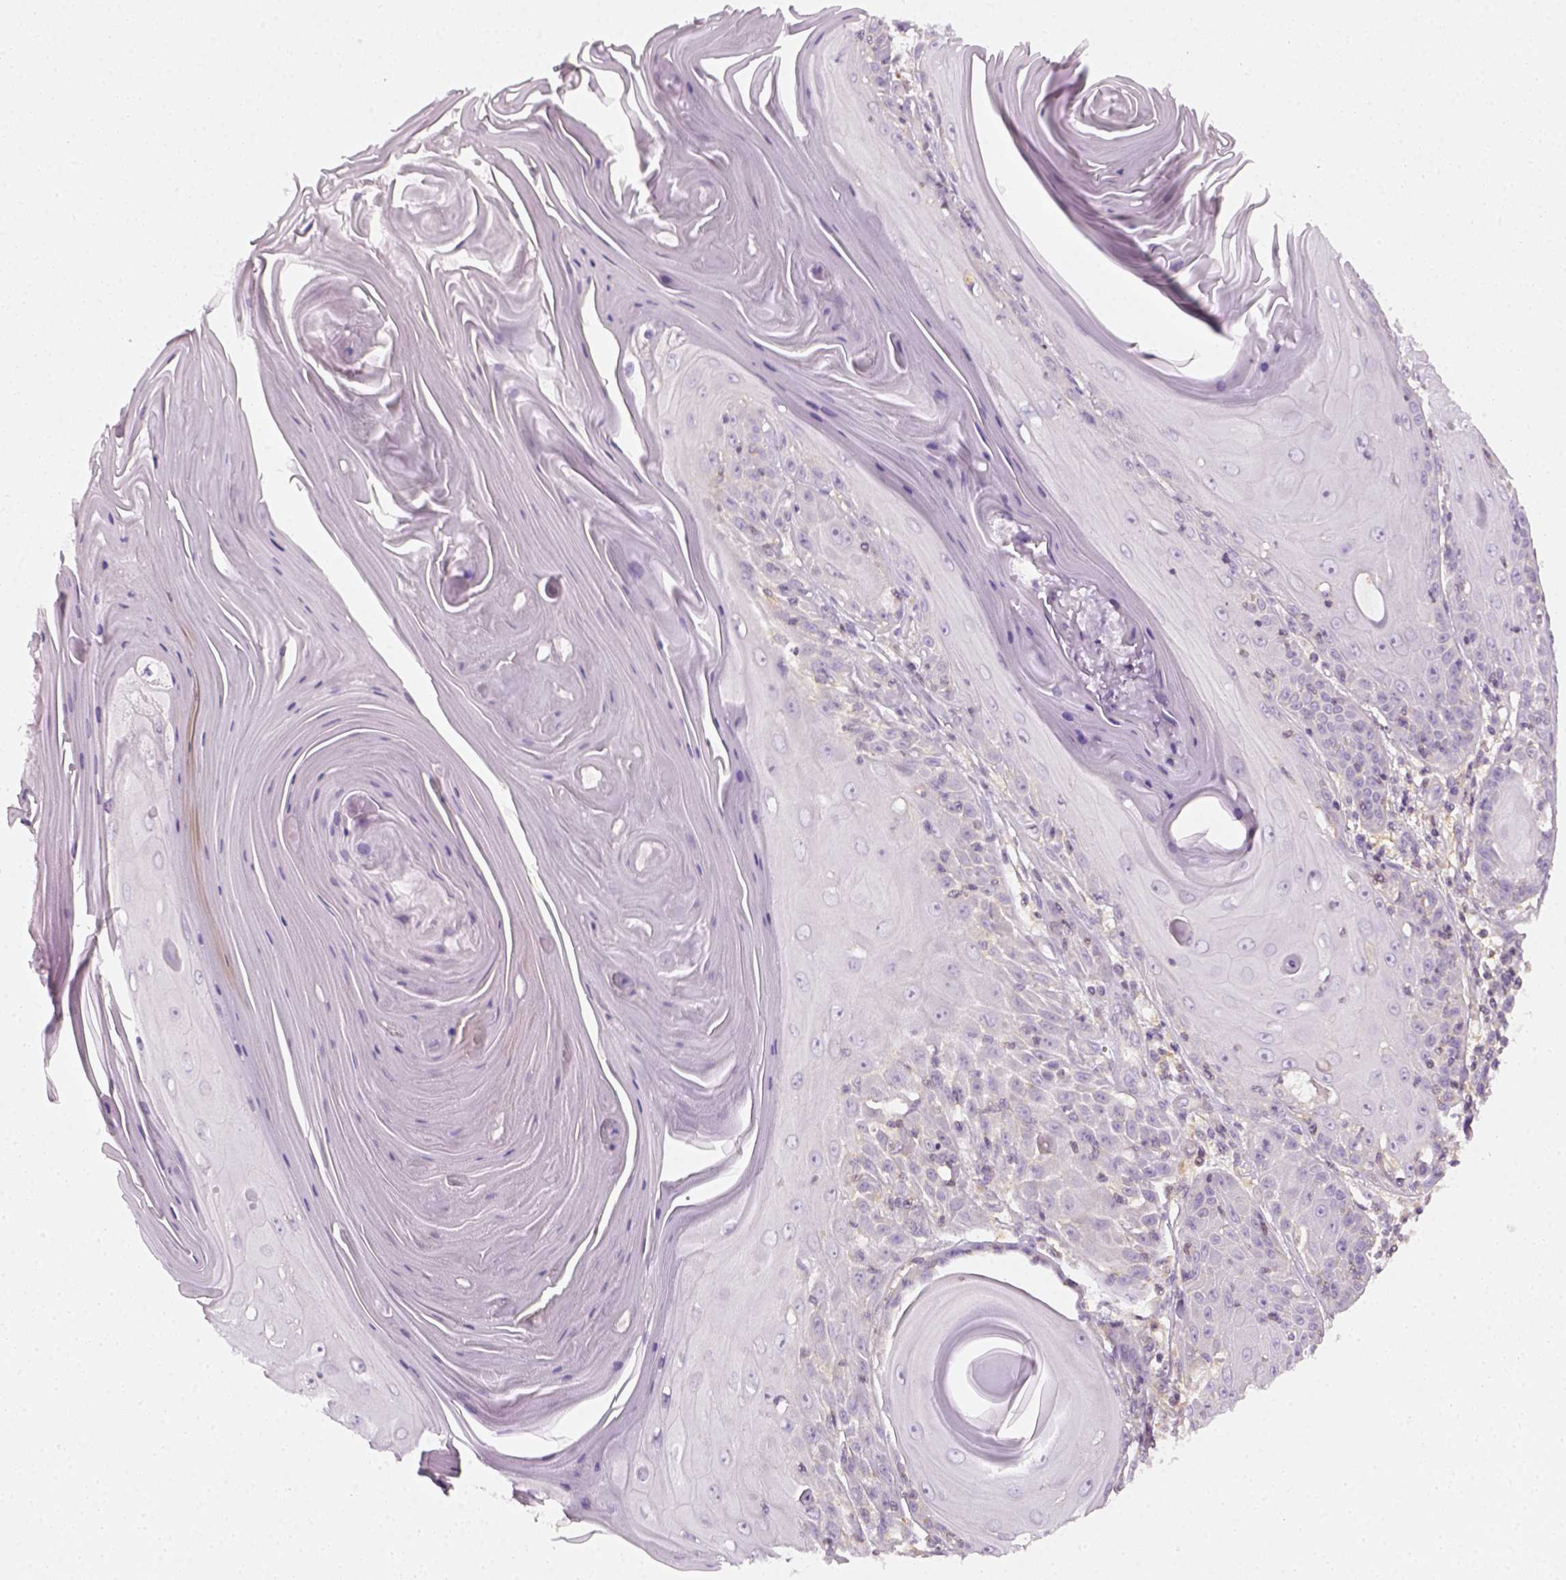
{"staining": {"intensity": "negative", "quantity": "none", "location": "none"}, "tissue": "skin cancer", "cell_type": "Tumor cells", "image_type": "cancer", "snomed": [{"axis": "morphology", "description": "Squamous cell carcinoma, NOS"}, {"axis": "topography", "description": "Skin"}, {"axis": "topography", "description": "Vulva"}], "caption": "IHC micrograph of neoplastic tissue: skin squamous cell carcinoma stained with DAB (3,3'-diaminobenzidine) shows no significant protein expression in tumor cells.", "gene": "EPHB1", "patient": {"sex": "female", "age": 85}}